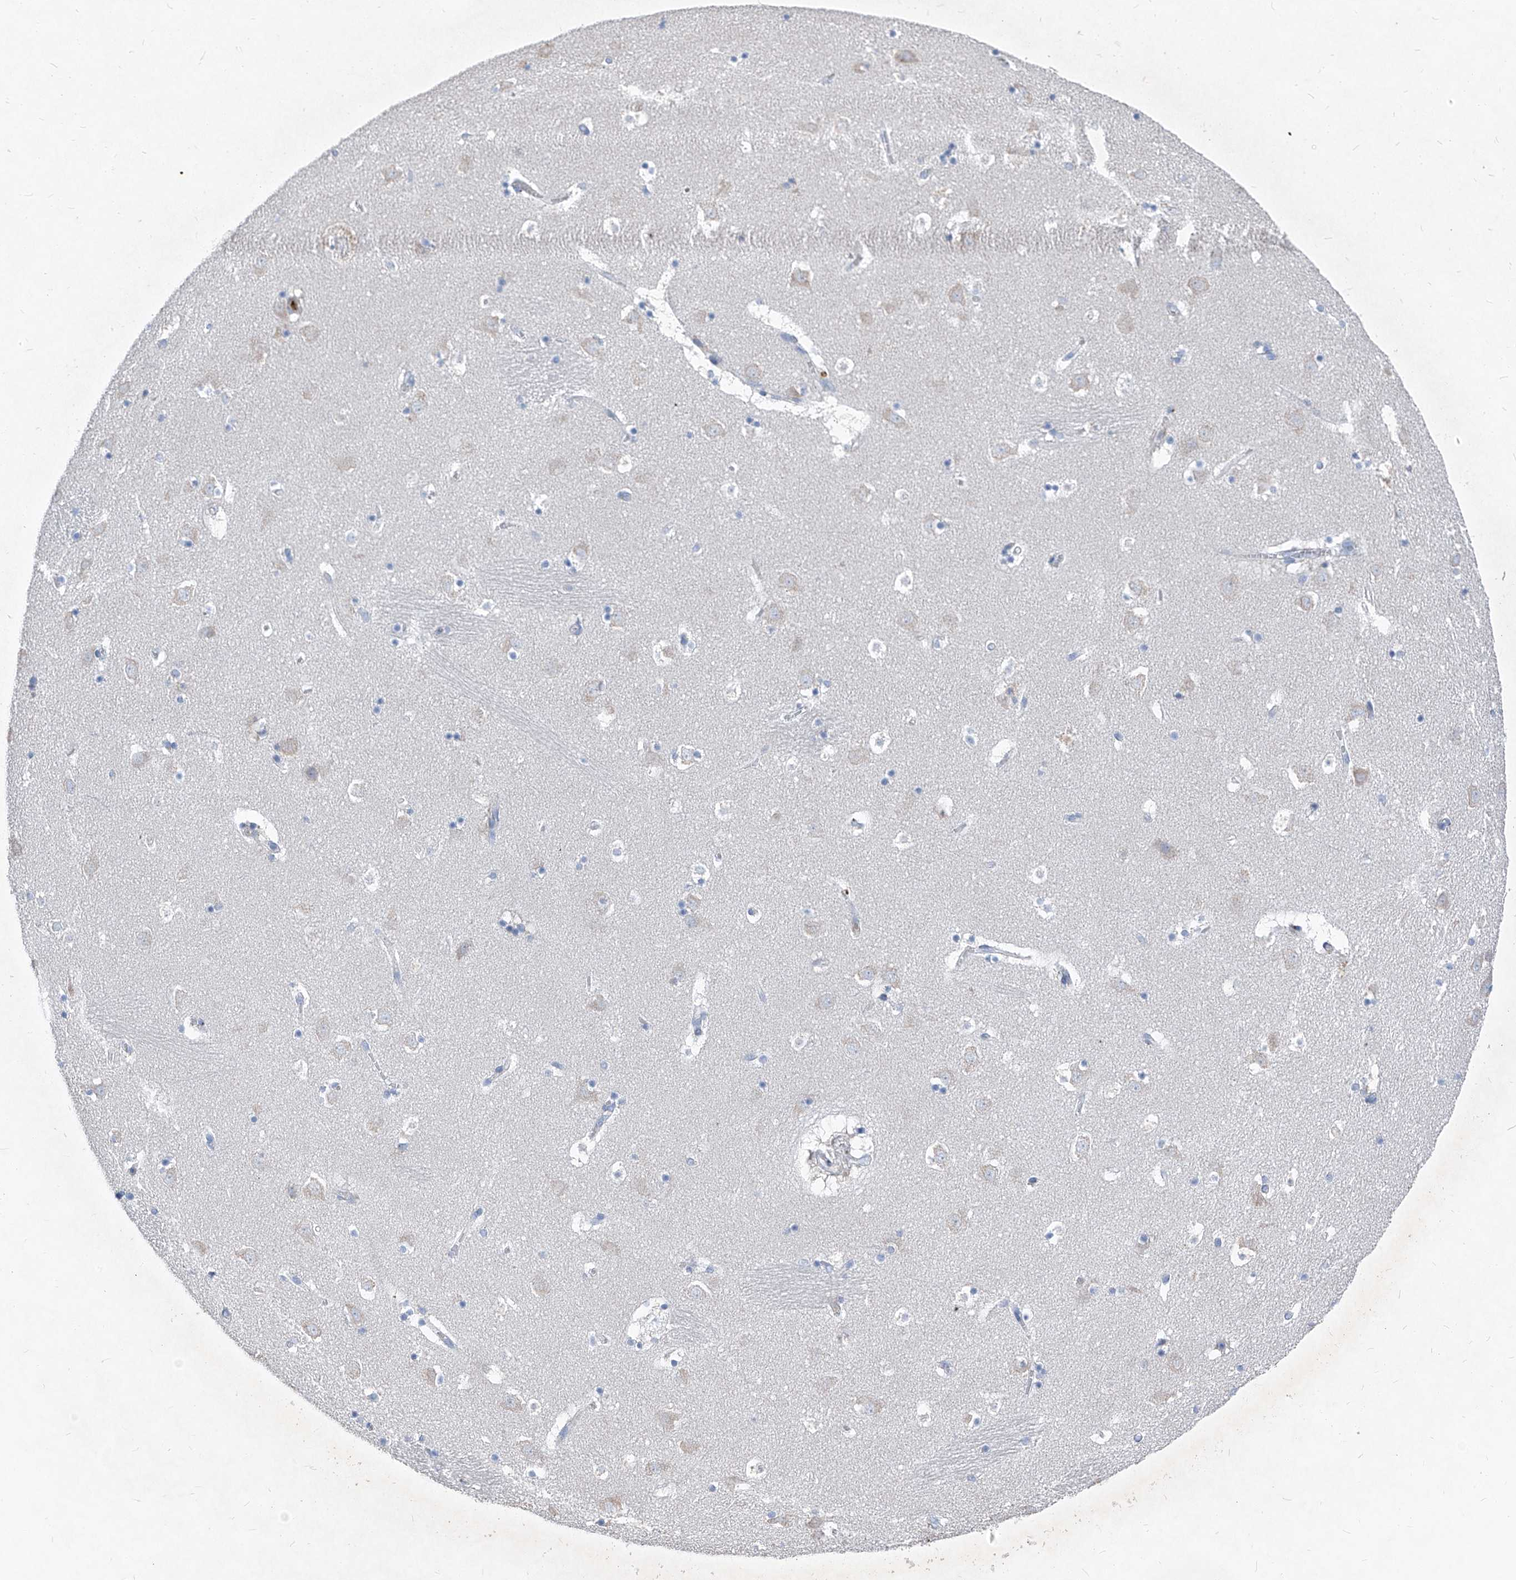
{"staining": {"intensity": "negative", "quantity": "none", "location": "none"}, "tissue": "caudate", "cell_type": "Glial cells", "image_type": "normal", "snomed": [{"axis": "morphology", "description": "Normal tissue, NOS"}, {"axis": "topography", "description": "Lateral ventricle wall"}], "caption": "IHC histopathology image of benign human caudate stained for a protein (brown), which exhibits no positivity in glial cells.", "gene": "IFI27", "patient": {"sex": "male", "age": 45}}